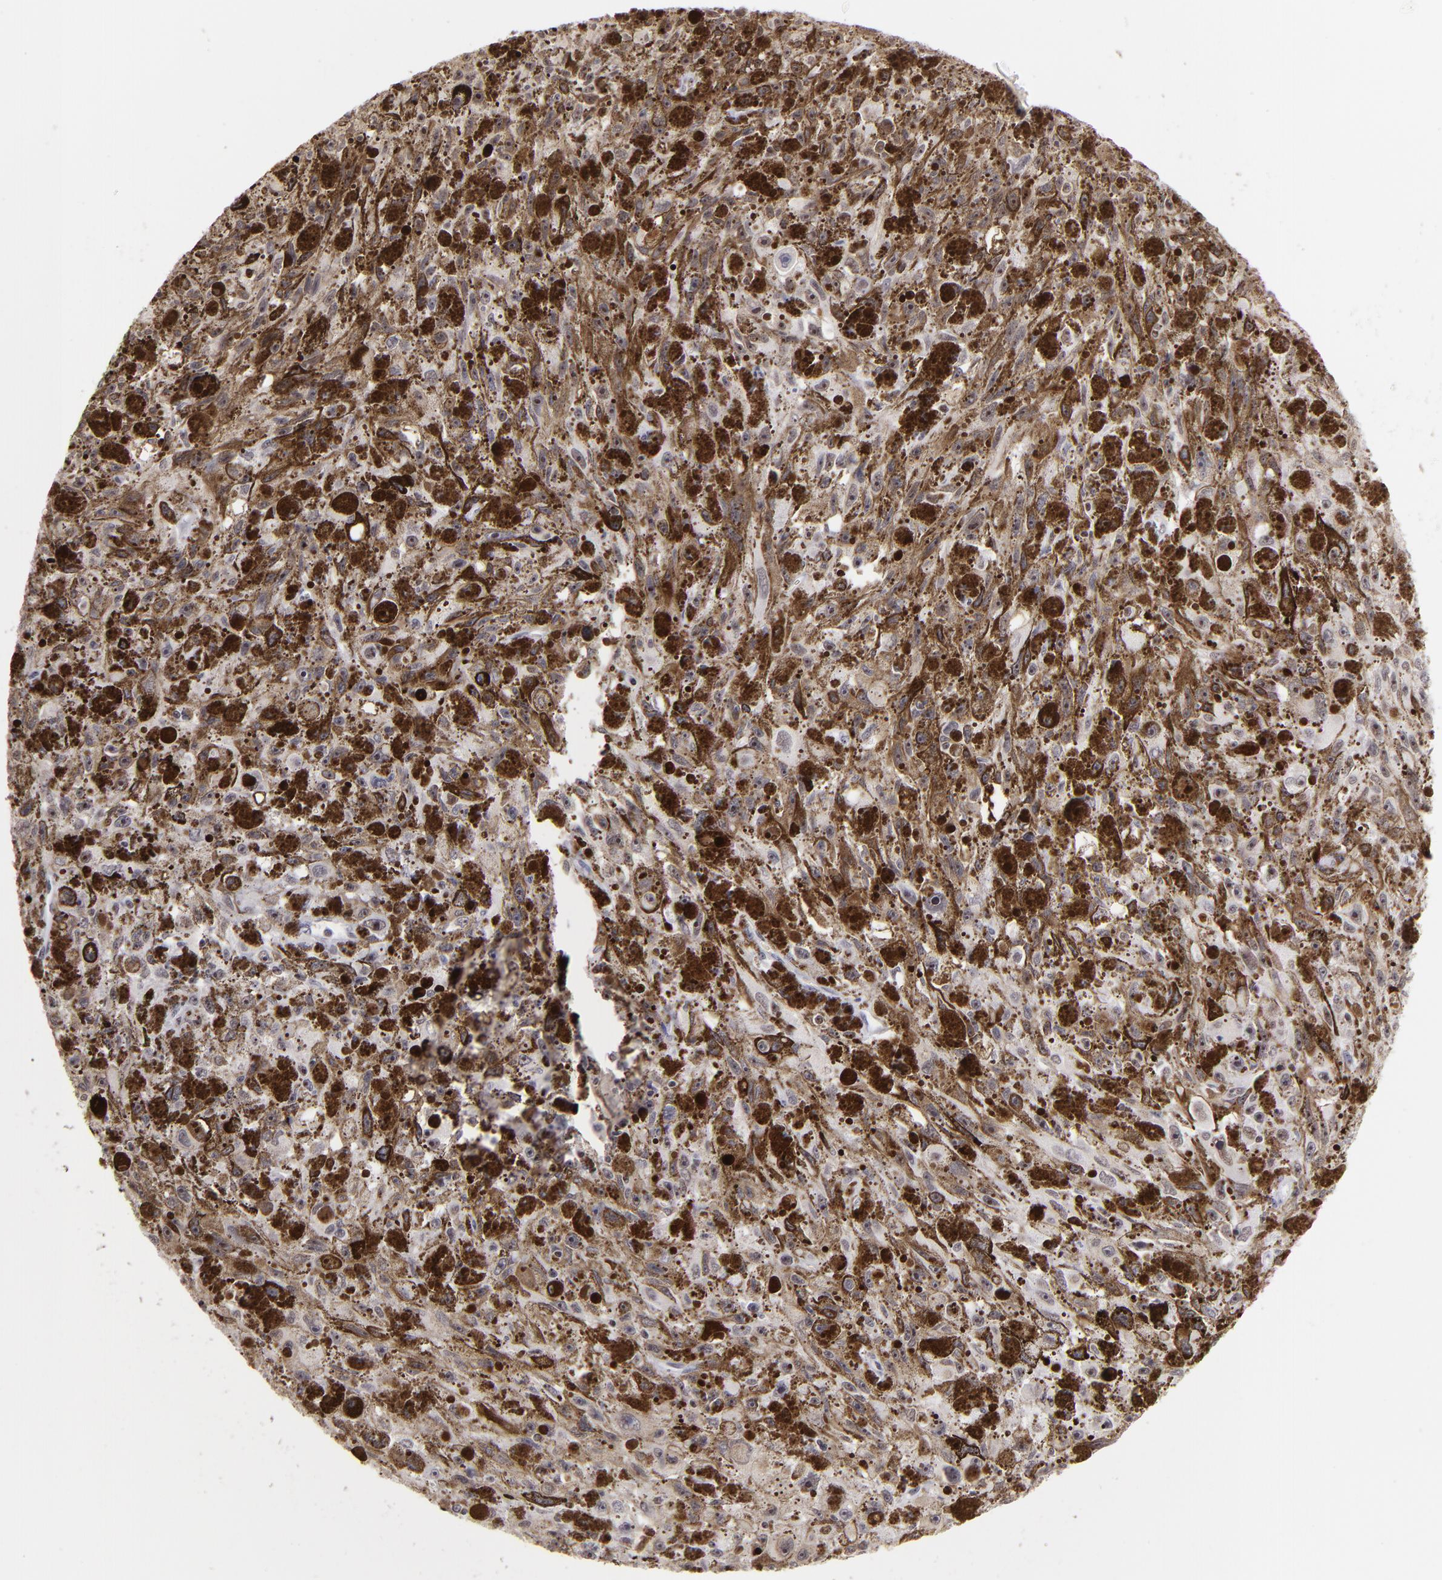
{"staining": {"intensity": "strong", "quantity": ">75%", "location": "nuclear"}, "tissue": "melanoma", "cell_type": "Tumor cells", "image_type": "cancer", "snomed": [{"axis": "morphology", "description": "Malignant melanoma, NOS"}, {"axis": "topography", "description": "Skin"}], "caption": "Malignant melanoma stained with a protein marker reveals strong staining in tumor cells.", "gene": "DAXX", "patient": {"sex": "female", "age": 104}}